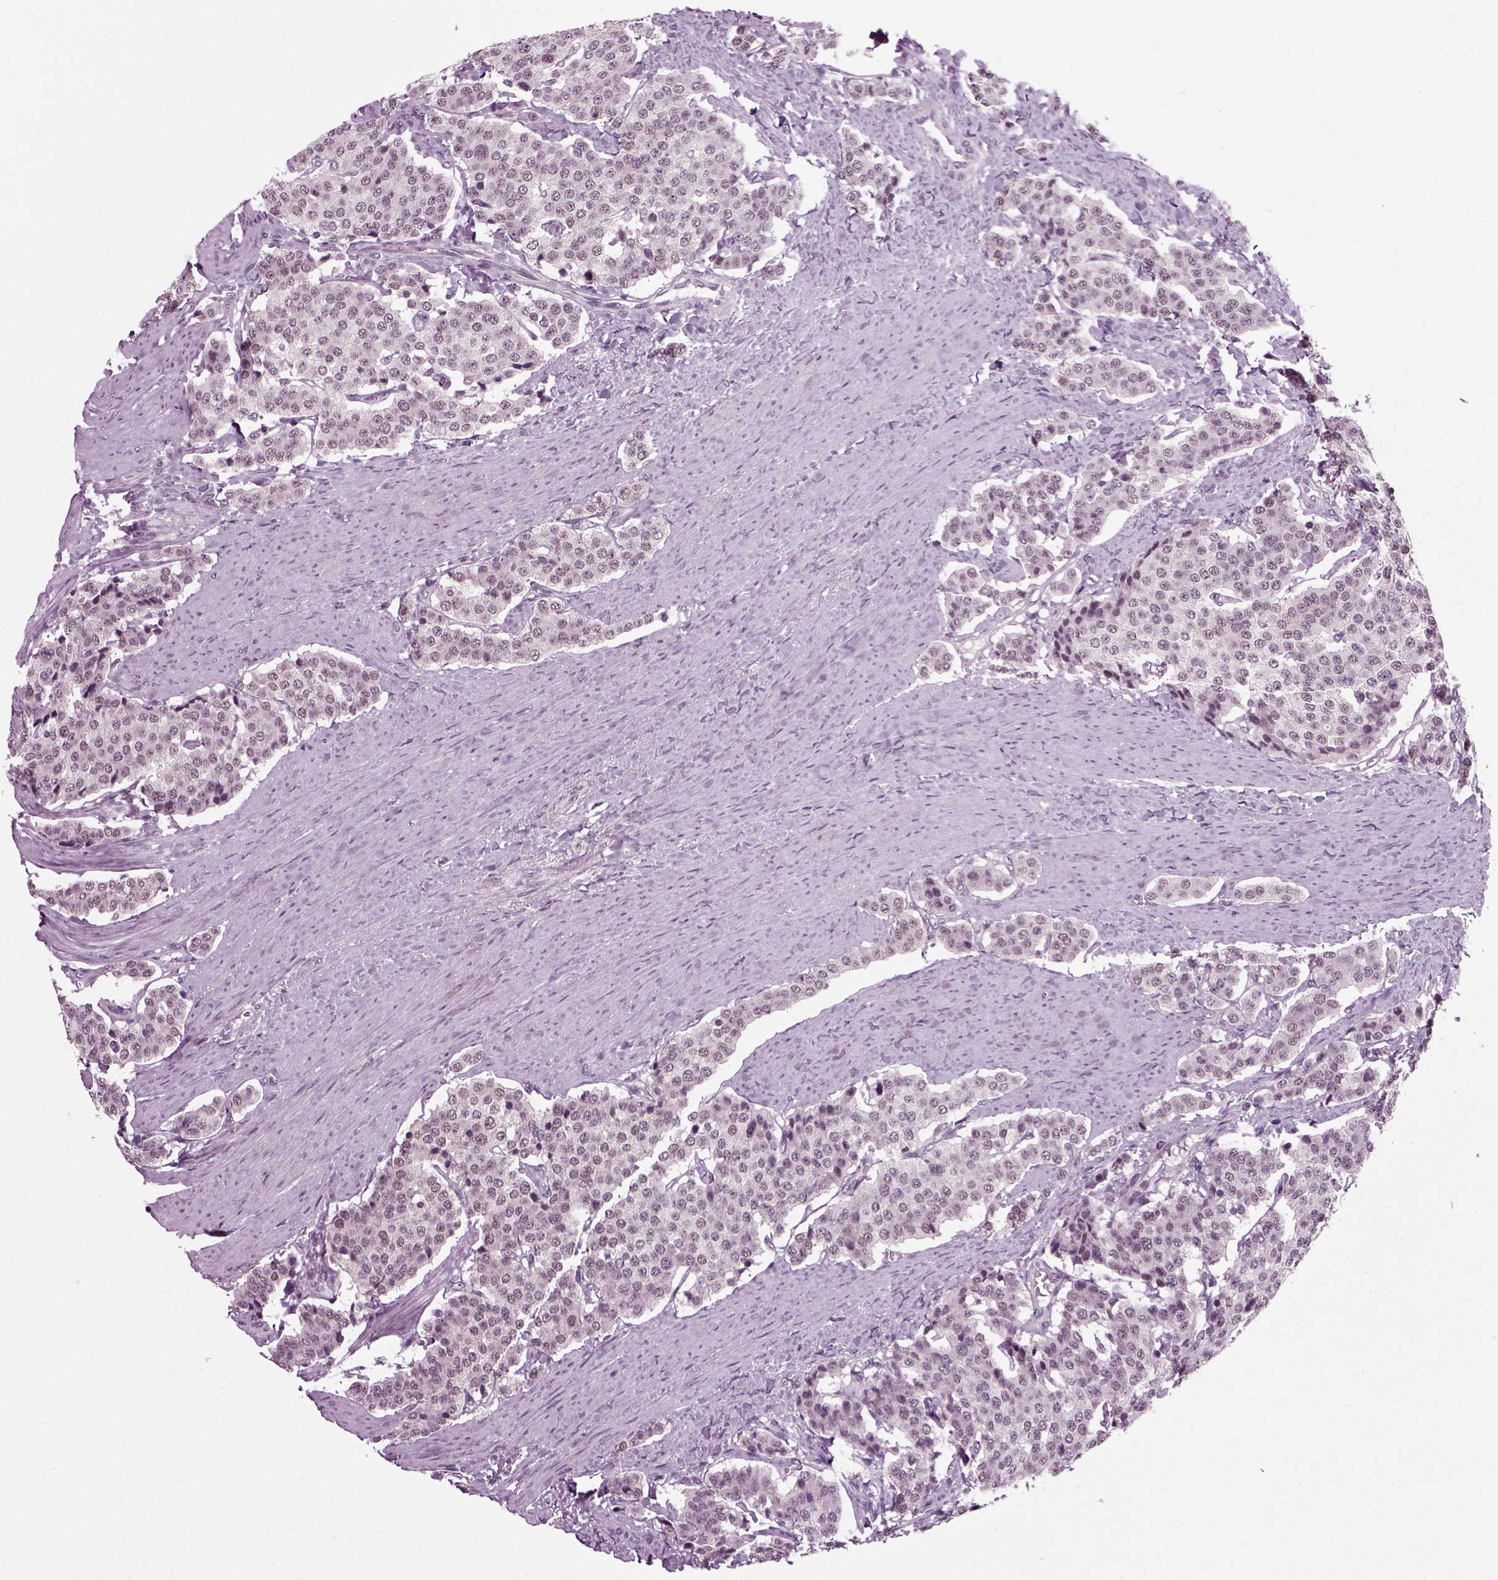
{"staining": {"intensity": "negative", "quantity": "none", "location": "none"}, "tissue": "carcinoid", "cell_type": "Tumor cells", "image_type": "cancer", "snomed": [{"axis": "morphology", "description": "Carcinoid, malignant, NOS"}, {"axis": "topography", "description": "Small intestine"}], "caption": "Carcinoid was stained to show a protein in brown. There is no significant expression in tumor cells.", "gene": "RCOR3", "patient": {"sex": "female", "age": 58}}